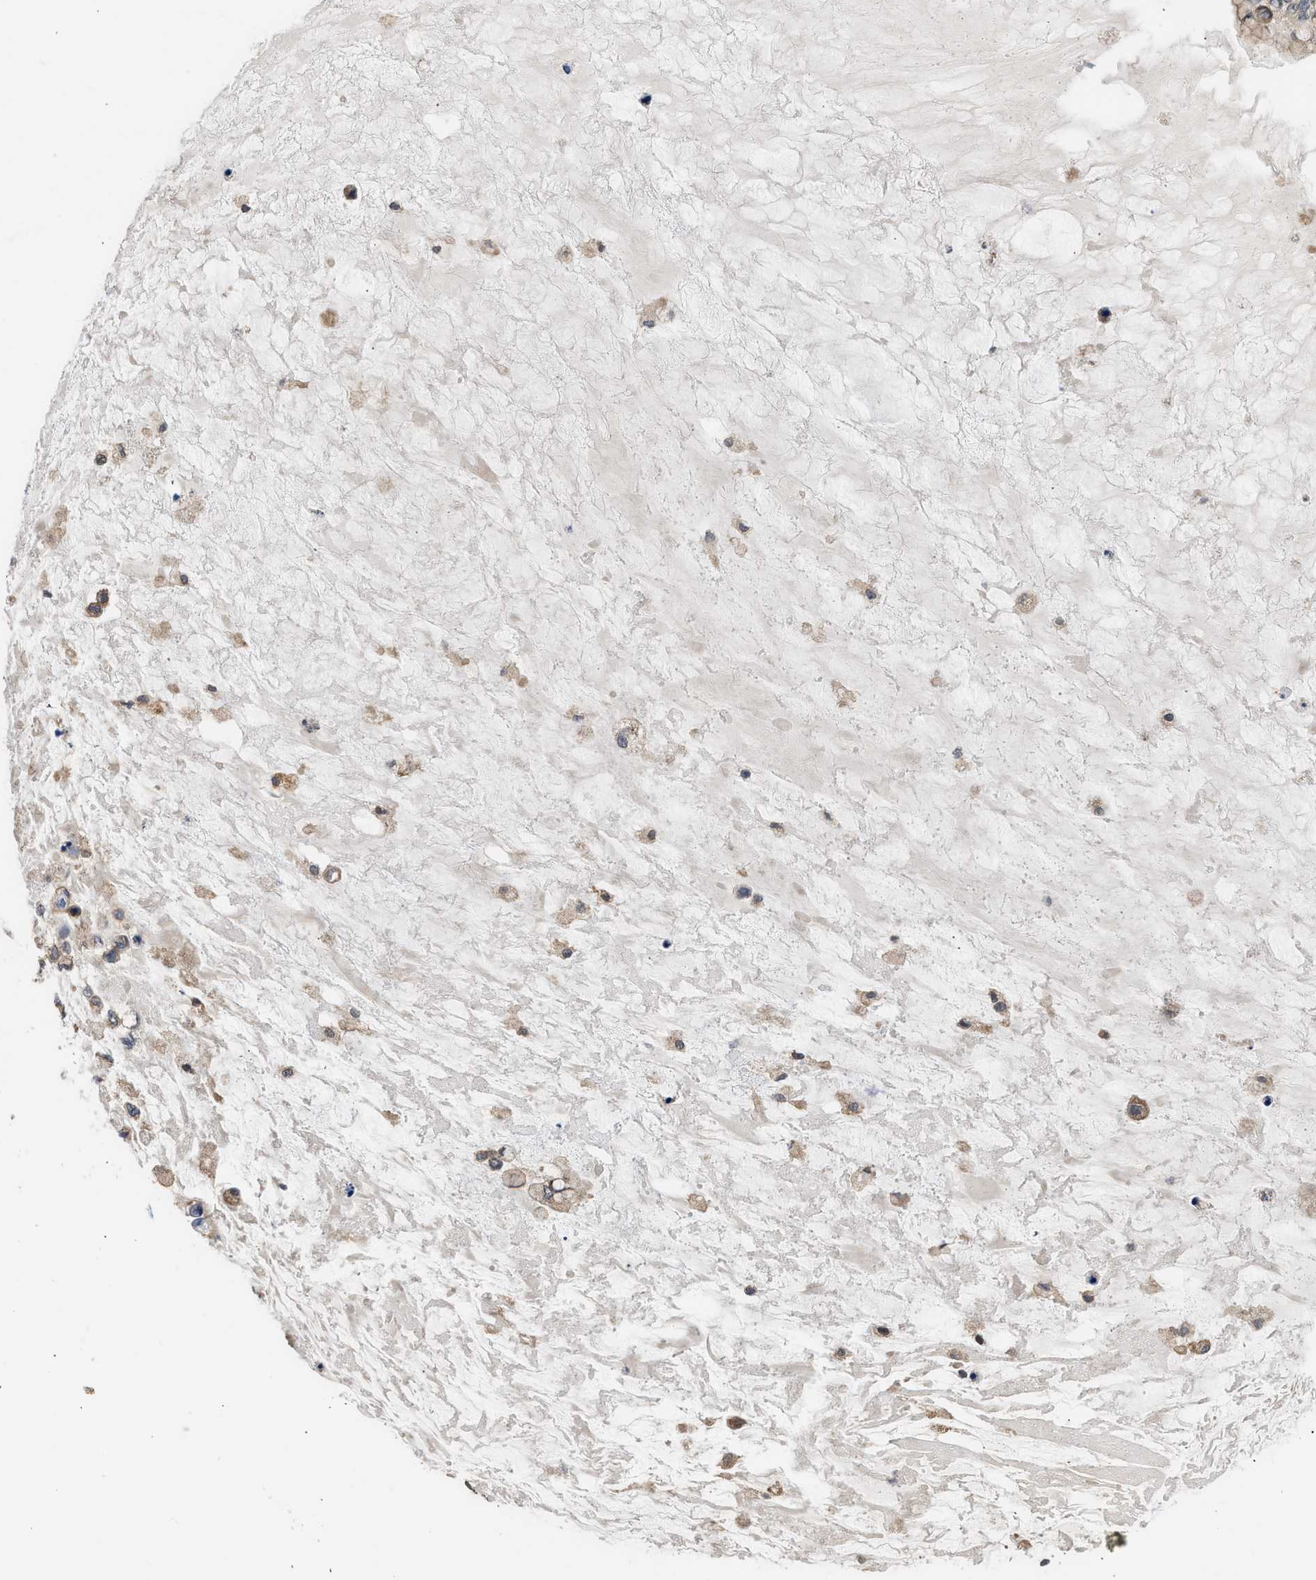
{"staining": {"intensity": "moderate", "quantity": ">75%", "location": "cytoplasmic/membranous"}, "tissue": "ovarian cancer", "cell_type": "Tumor cells", "image_type": "cancer", "snomed": [{"axis": "morphology", "description": "Cystadenocarcinoma, mucinous, NOS"}, {"axis": "topography", "description": "Ovary"}], "caption": "Immunohistochemical staining of human ovarian cancer exhibits medium levels of moderate cytoplasmic/membranous expression in approximately >75% of tumor cells.", "gene": "POLG2", "patient": {"sex": "female", "age": 80}}